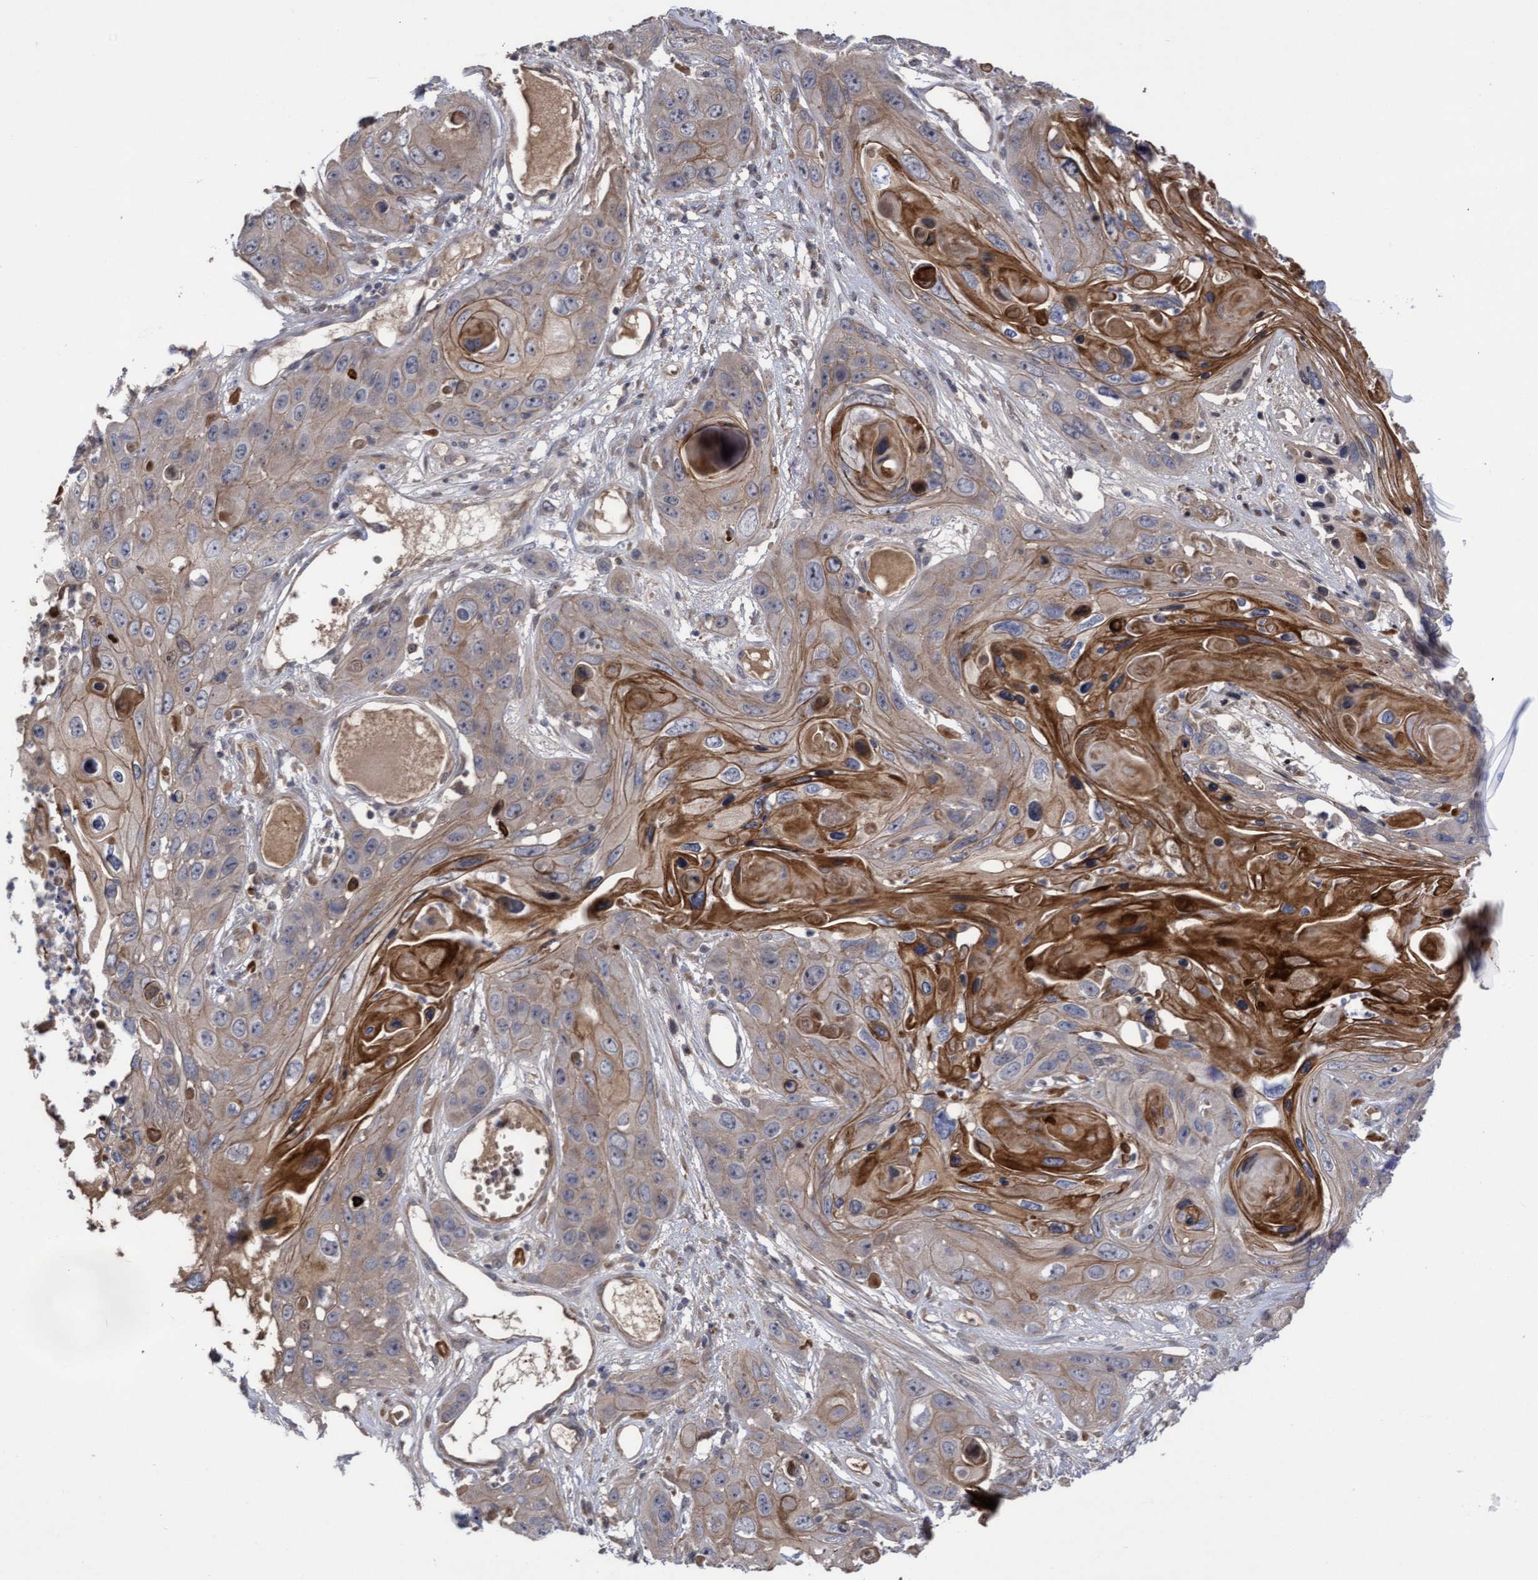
{"staining": {"intensity": "weak", "quantity": "25%-75%", "location": "cytoplasmic/membranous"}, "tissue": "skin cancer", "cell_type": "Tumor cells", "image_type": "cancer", "snomed": [{"axis": "morphology", "description": "Squamous cell carcinoma, NOS"}, {"axis": "topography", "description": "Skin"}], "caption": "Skin cancer (squamous cell carcinoma) was stained to show a protein in brown. There is low levels of weak cytoplasmic/membranous positivity in approximately 25%-75% of tumor cells. (DAB (3,3'-diaminobenzidine) IHC with brightfield microscopy, high magnification).", "gene": "COBL", "patient": {"sex": "male", "age": 55}}